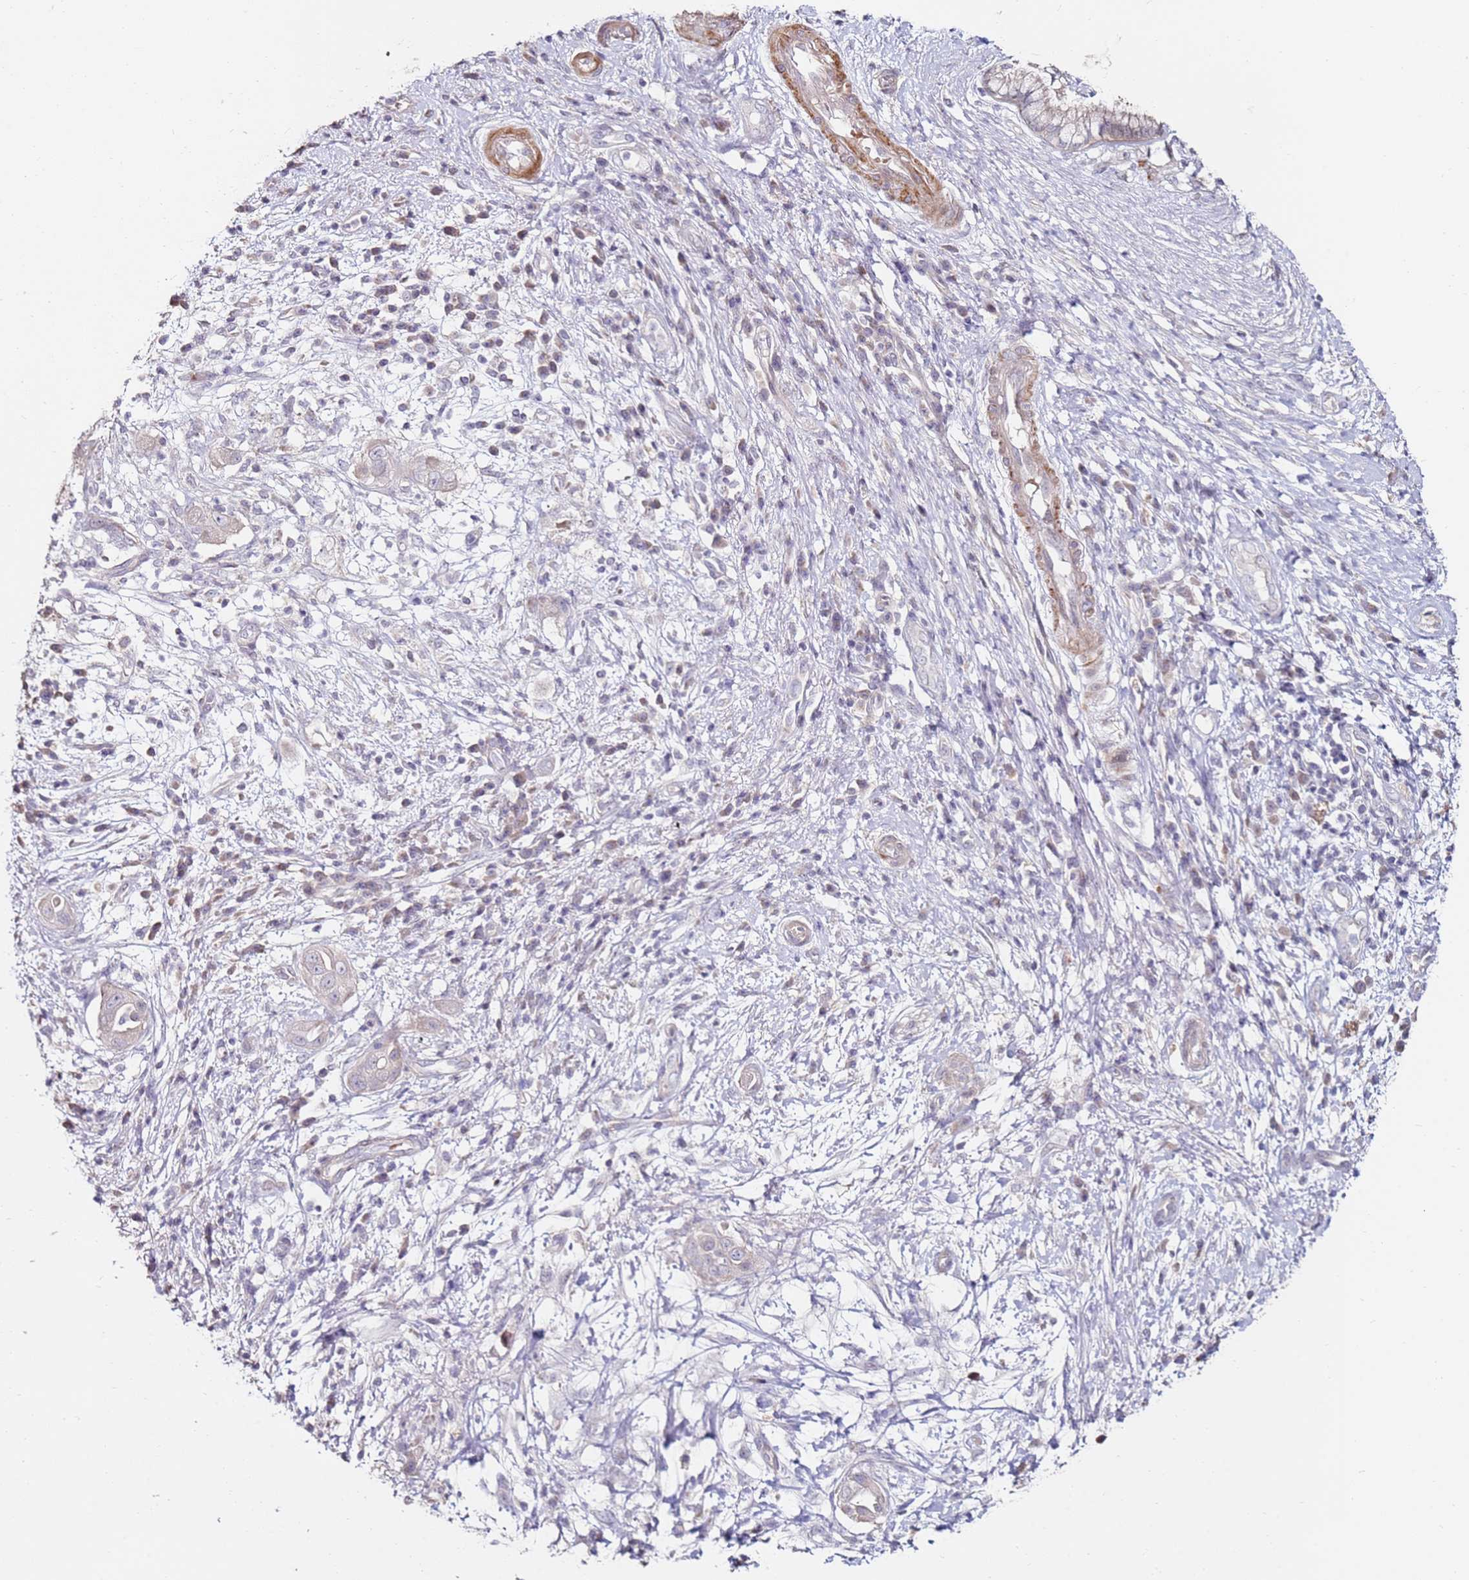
{"staining": {"intensity": "weak", "quantity": "<25%", "location": "cytoplasmic/membranous"}, "tissue": "pancreatic cancer", "cell_type": "Tumor cells", "image_type": "cancer", "snomed": [{"axis": "morphology", "description": "Adenocarcinoma, NOS"}, {"axis": "topography", "description": "Pancreas"}], "caption": "High power microscopy histopathology image of an immunohistochemistry micrograph of adenocarcinoma (pancreatic), revealing no significant staining in tumor cells. Brightfield microscopy of IHC stained with DAB (3,3'-diaminobenzidine) (brown) and hematoxylin (blue), captured at high magnification.", "gene": "RARS2", "patient": {"sex": "male", "age": 68}}